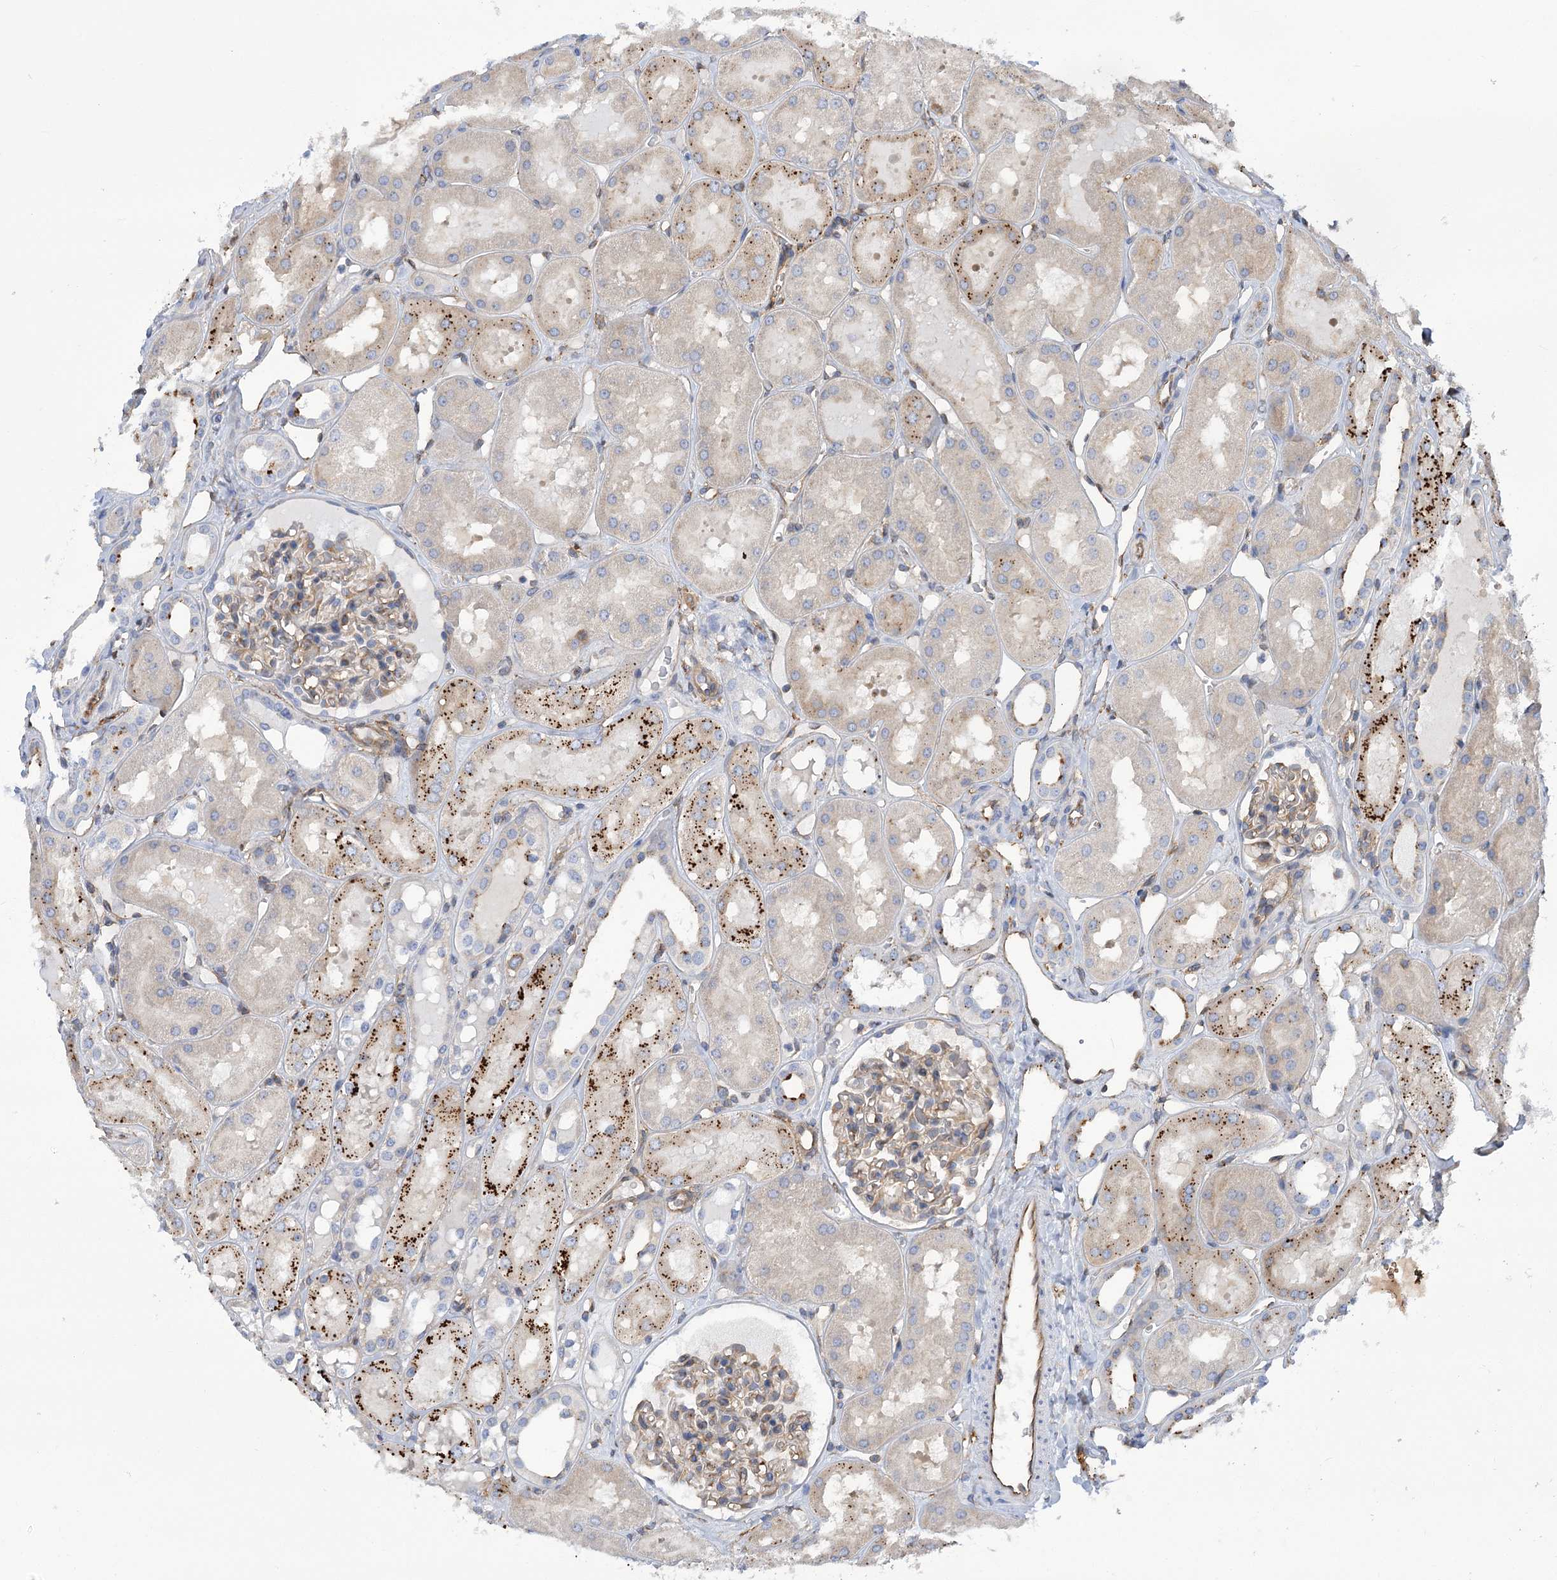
{"staining": {"intensity": "weak", "quantity": "25%-75%", "location": "cytoplasmic/membranous"}, "tissue": "kidney", "cell_type": "Cells in glomeruli", "image_type": "normal", "snomed": [{"axis": "morphology", "description": "Normal tissue, NOS"}, {"axis": "topography", "description": "Kidney"}, {"axis": "topography", "description": "Urinary bladder"}], "caption": "Kidney stained with immunohistochemistry exhibits weak cytoplasmic/membranous expression in approximately 25%-75% of cells in glomeruli. The protein is shown in brown color, while the nuclei are stained blue.", "gene": "GUSB", "patient": {"sex": "male", "age": 16}}